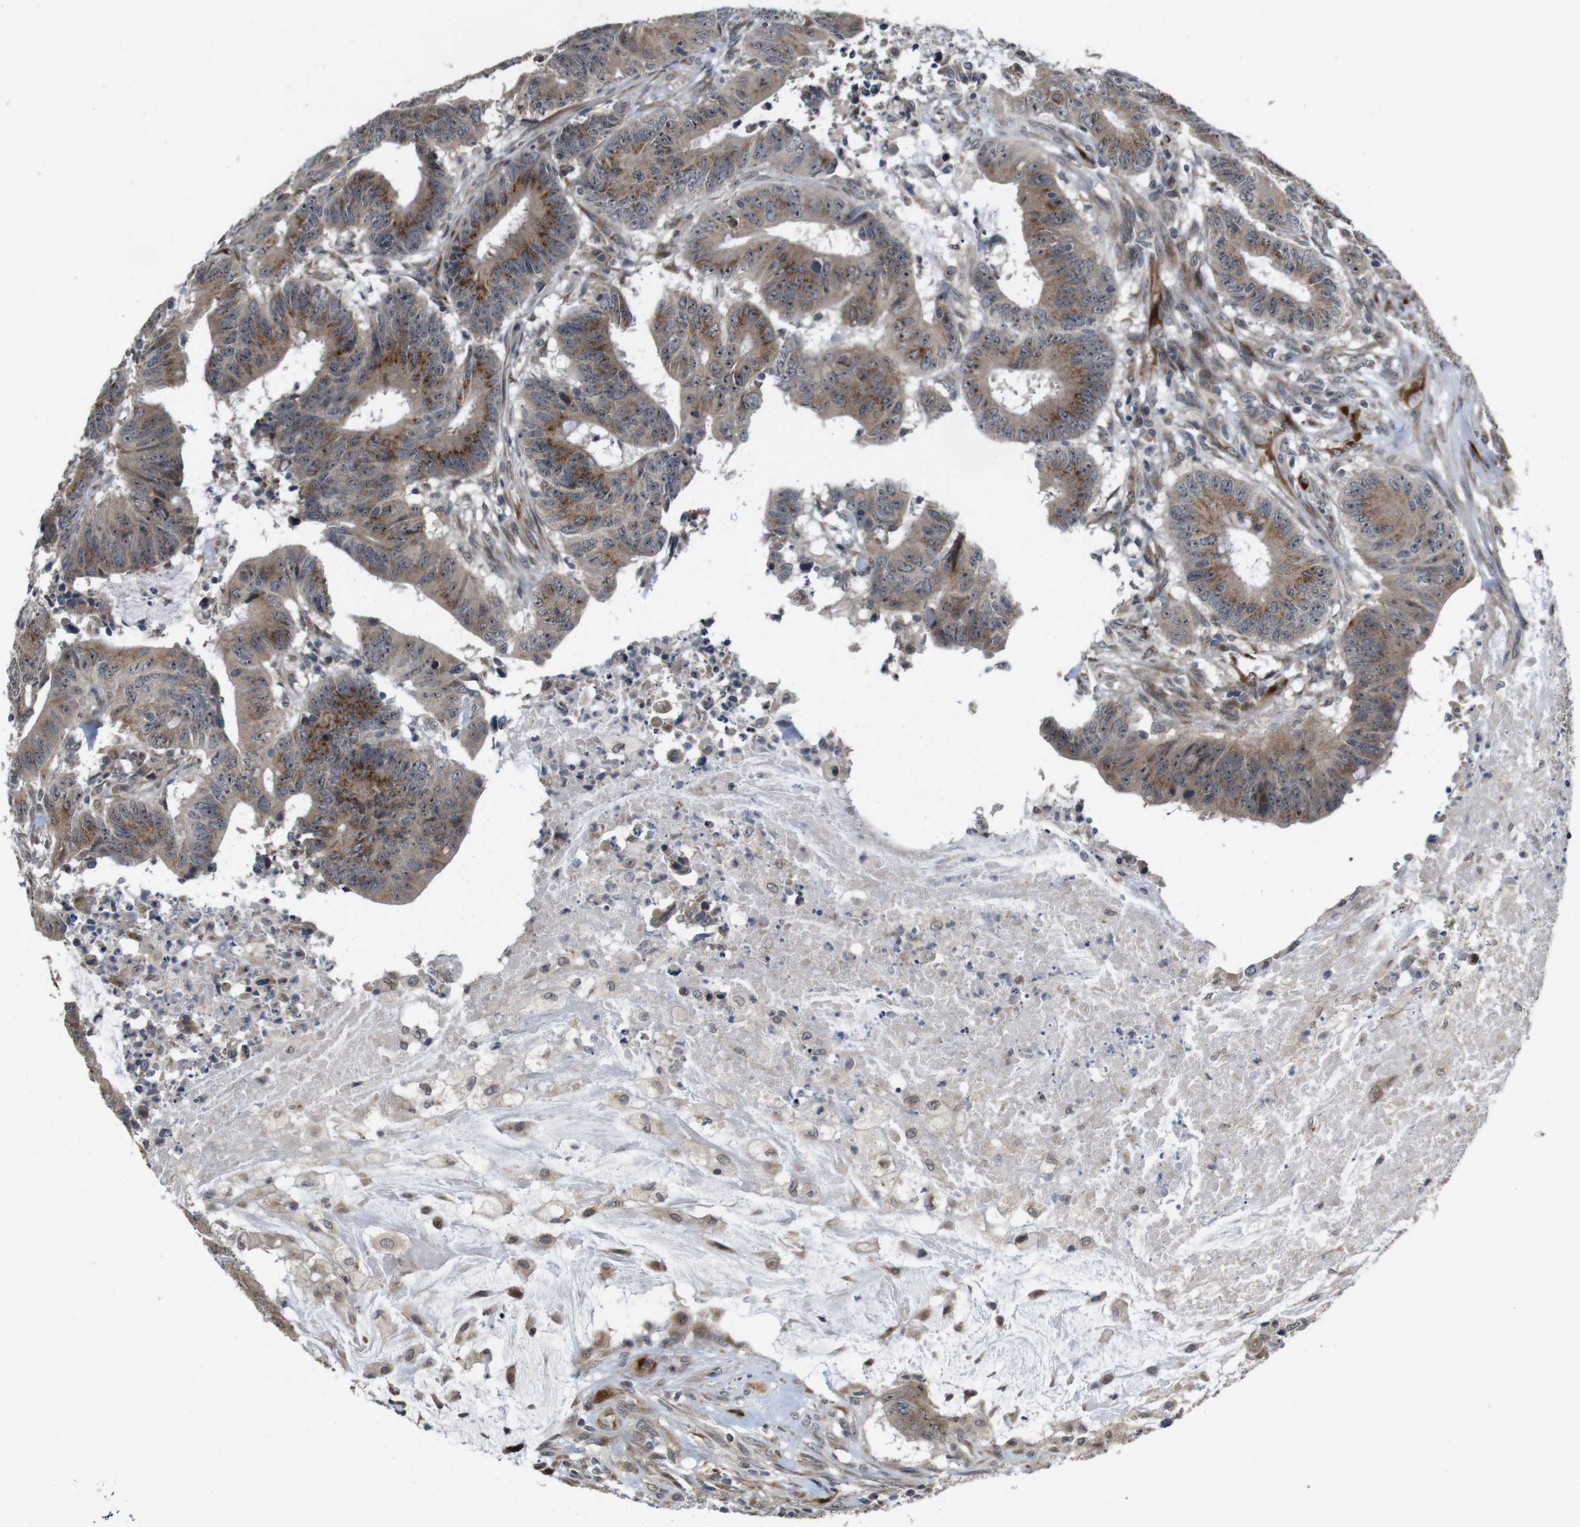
{"staining": {"intensity": "moderate", "quantity": ">75%", "location": "cytoplasmic/membranous,nuclear"}, "tissue": "colorectal cancer", "cell_type": "Tumor cells", "image_type": "cancer", "snomed": [{"axis": "morphology", "description": "Adenocarcinoma, NOS"}, {"axis": "topography", "description": "Colon"}], "caption": "Protein analysis of adenocarcinoma (colorectal) tissue demonstrates moderate cytoplasmic/membranous and nuclear positivity in about >75% of tumor cells.", "gene": "EFCAB14", "patient": {"sex": "male", "age": 45}}